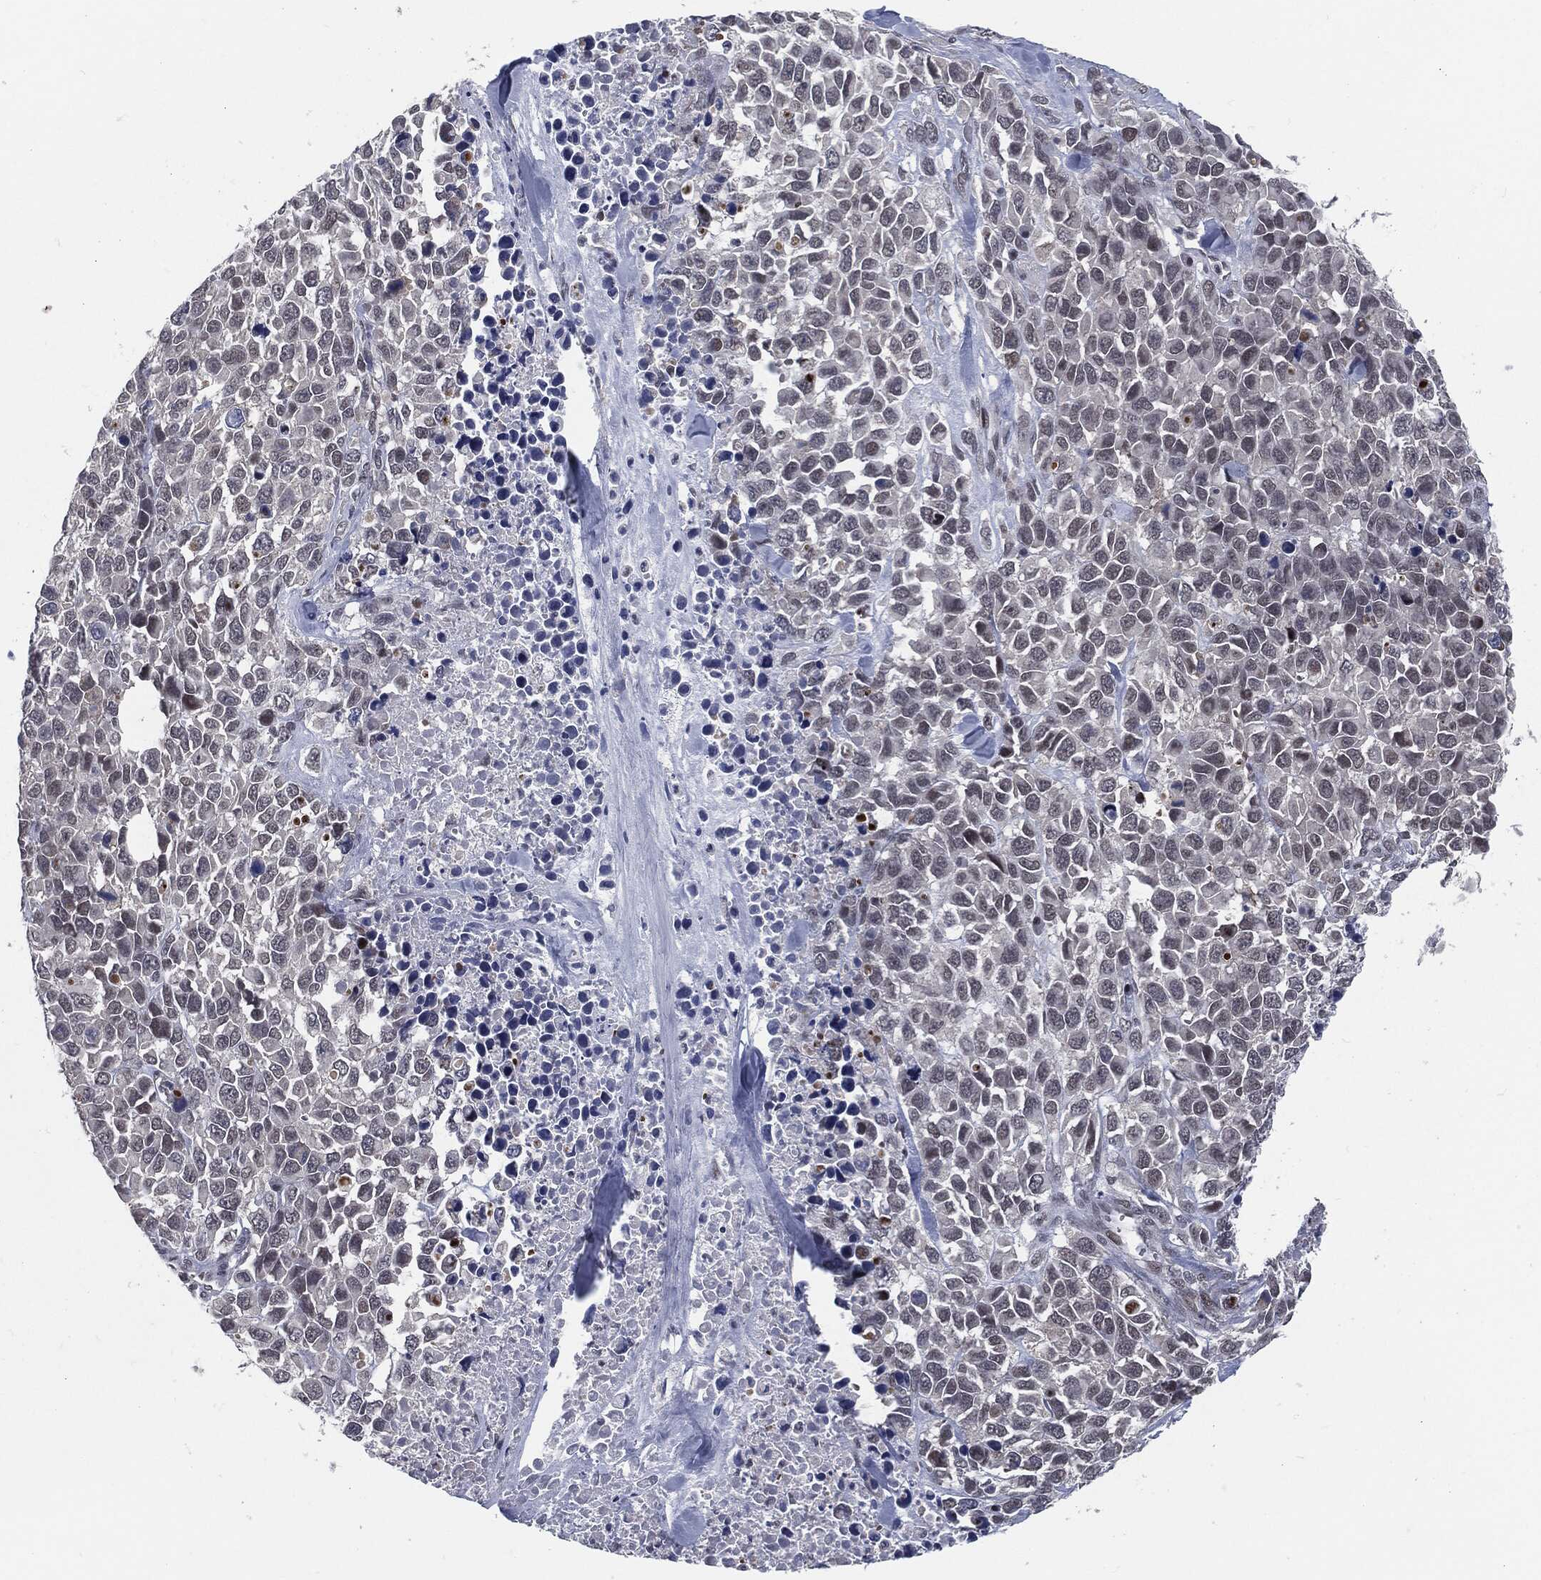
{"staining": {"intensity": "negative", "quantity": "none", "location": "none"}, "tissue": "melanoma", "cell_type": "Tumor cells", "image_type": "cancer", "snomed": [{"axis": "morphology", "description": "Malignant melanoma, Metastatic site"}, {"axis": "topography", "description": "Skin"}], "caption": "Immunohistochemistry (IHC) image of neoplastic tissue: melanoma stained with DAB demonstrates no significant protein staining in tumor cells.", "gene": "ANXA1", "patient": {"sex": "male", "age": 84}}